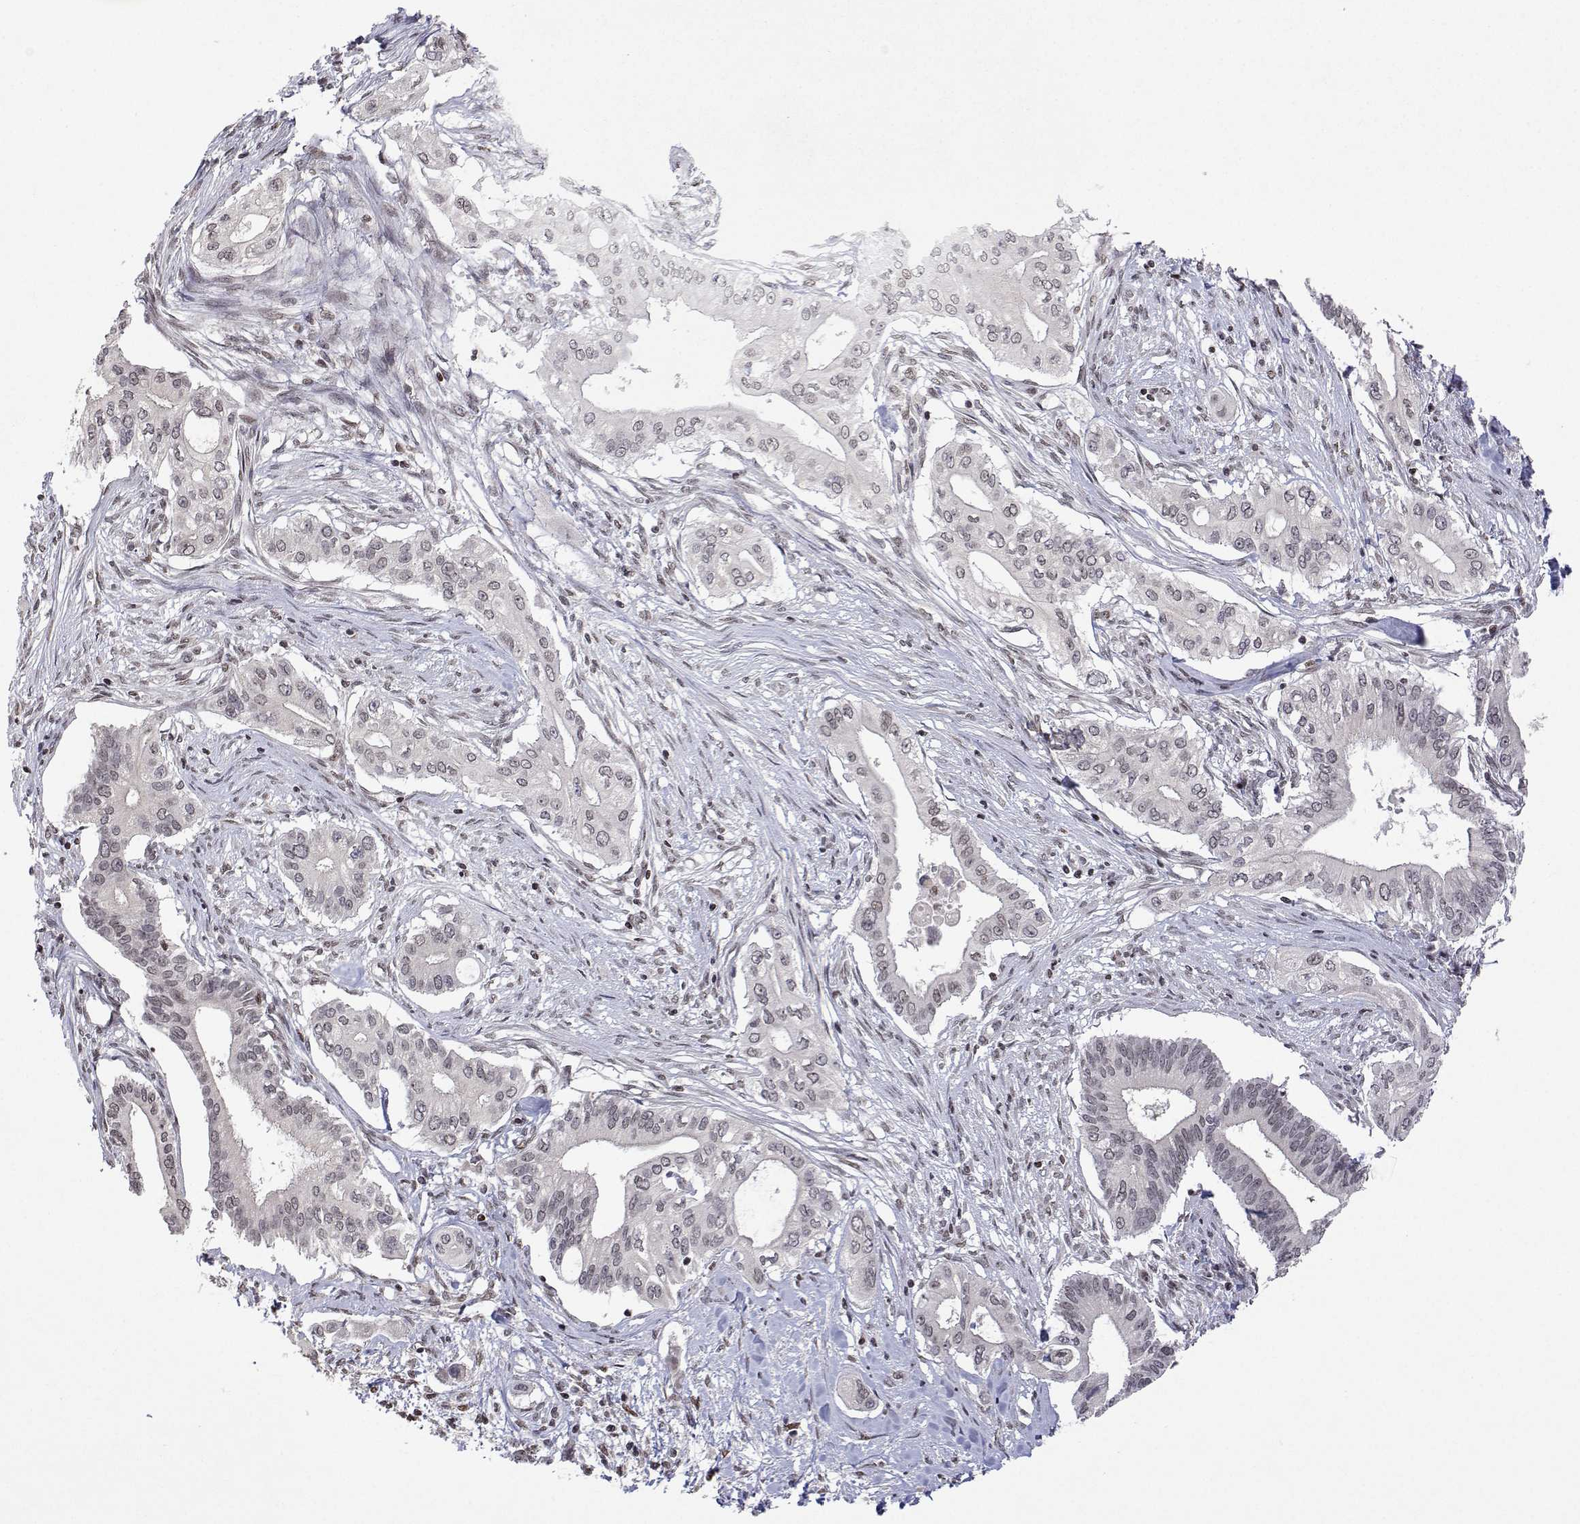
{"staining": {"intensity": "weak", "quantity": "<25%", "location": "nuclear"}, "tissue": "pancreatic cancer", "cell_type": "Tumor cells", "image_type": "cancer", "snomed": [{"axis": "morphology", "description": "Adenocarcinoma, NOS"}, {"axis": "topography", "description": "Pancreas"}], "caption": "An image of pancreatic cancer stained for a protein exhibits no brown staining in tumor cells. (Immunohistochemistry (ihc), brightfield microscopy, high magnification).", "gene": "XPC", "patient": {"sex": "female", "age": 68}}